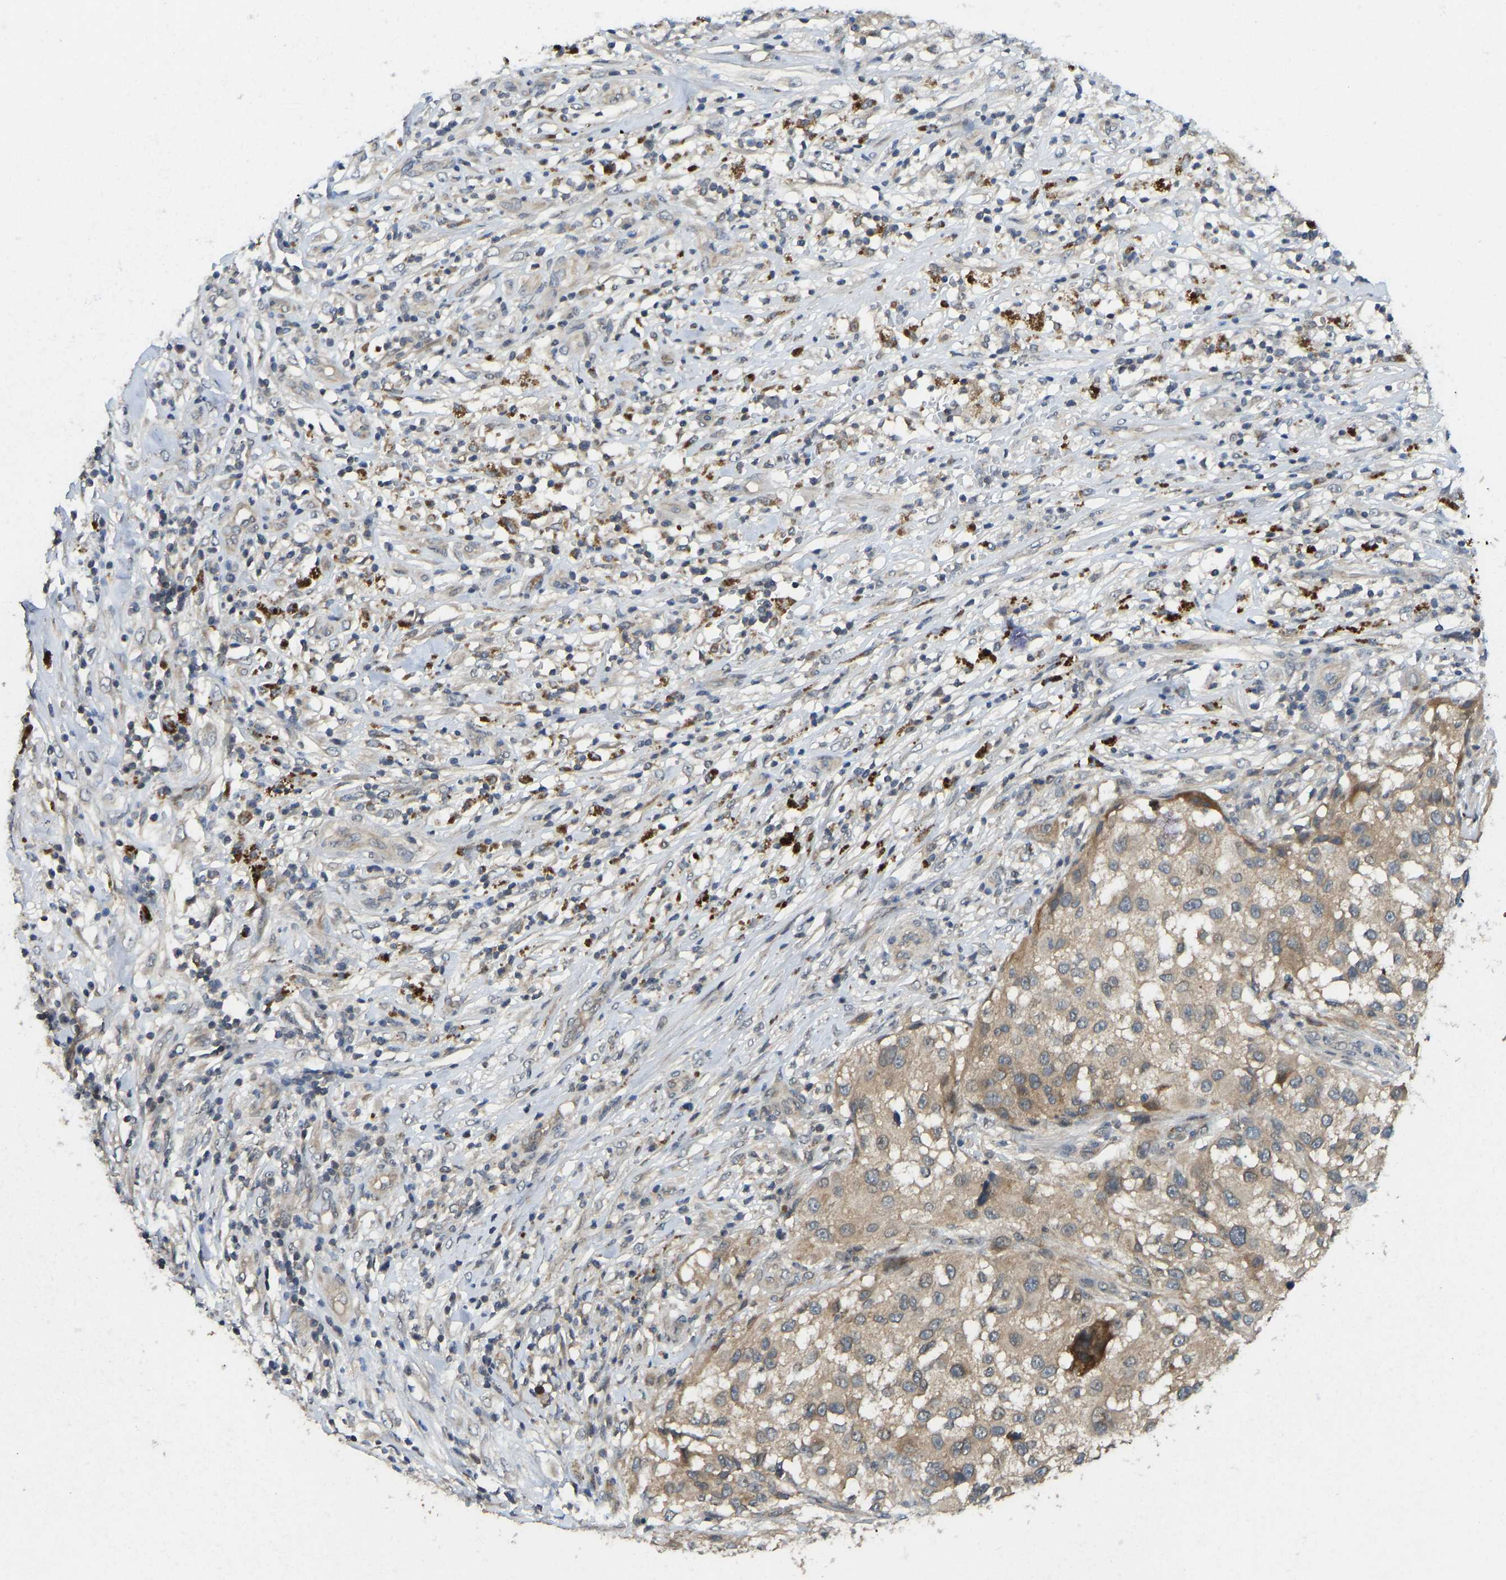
{"staining": {"intensity": "moderate", "quantity": ">75%", "location": "cytoplasmic/membranous"}, "tissue": "melanoma", "cell_type": "Tumor cells", "image_type": "cancer", "snomed": [{"axis": "morphology", "description": "Necrosis, NOS"}, {"axis": "morphology", "description": "Malignant melanoma, NOS"}, {"axis": "topography", "description": "Skin"}], "caption": "A micrograph of human melanoma stained for a protein shows moderate cytoplasmic/membranous brown staining in tumor cells. The staining is performed using DAB (3,3'-diaminobenzidine) brown chromogen to label protein expression. The nuclei are counter-stained blue using hematoxylin.", "gene": "NDRG3", "patient": {"sex": "female", "age": 87}}